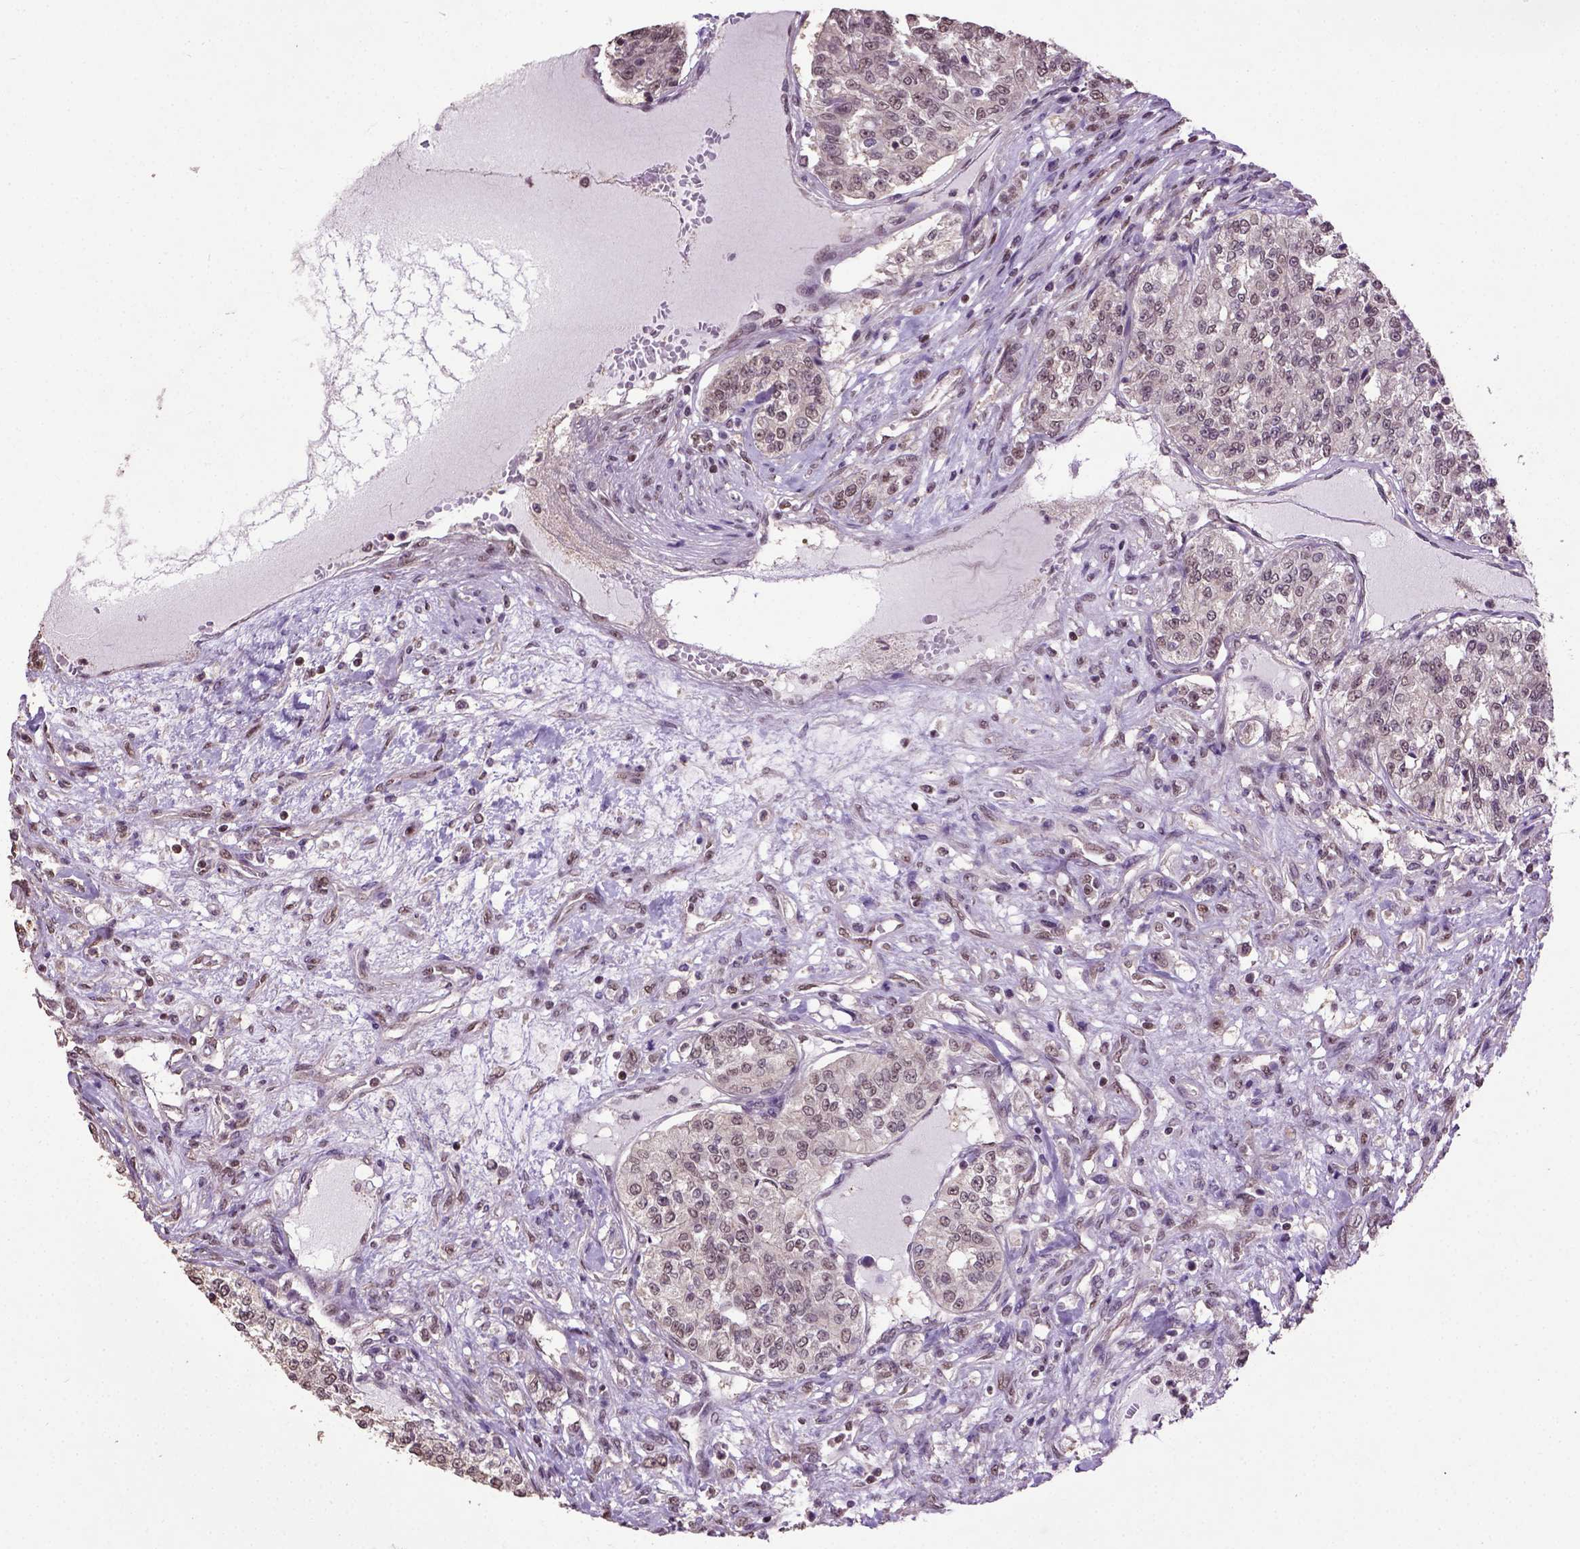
{"staining": {"intensity": "weak", "quantity": ">75%", "location": "nuclear"}, "tissue": "renal cancer", "cell_type": "Tumor cells", "image_type": "cancer", "snomed": [{"axis": "morphology", "description": "Adenocarcinoma, NOS"}, {"axis": "topography", "description": "Kidney"}], "caption": "Weak nuclear staining for a protein is appreciated in about >75% of tumor cells of renal adenocarcinoma using immunohistochemistry (IHC).", "gene": "UBA3", "patient": {"sex": "female", "age": 63}}